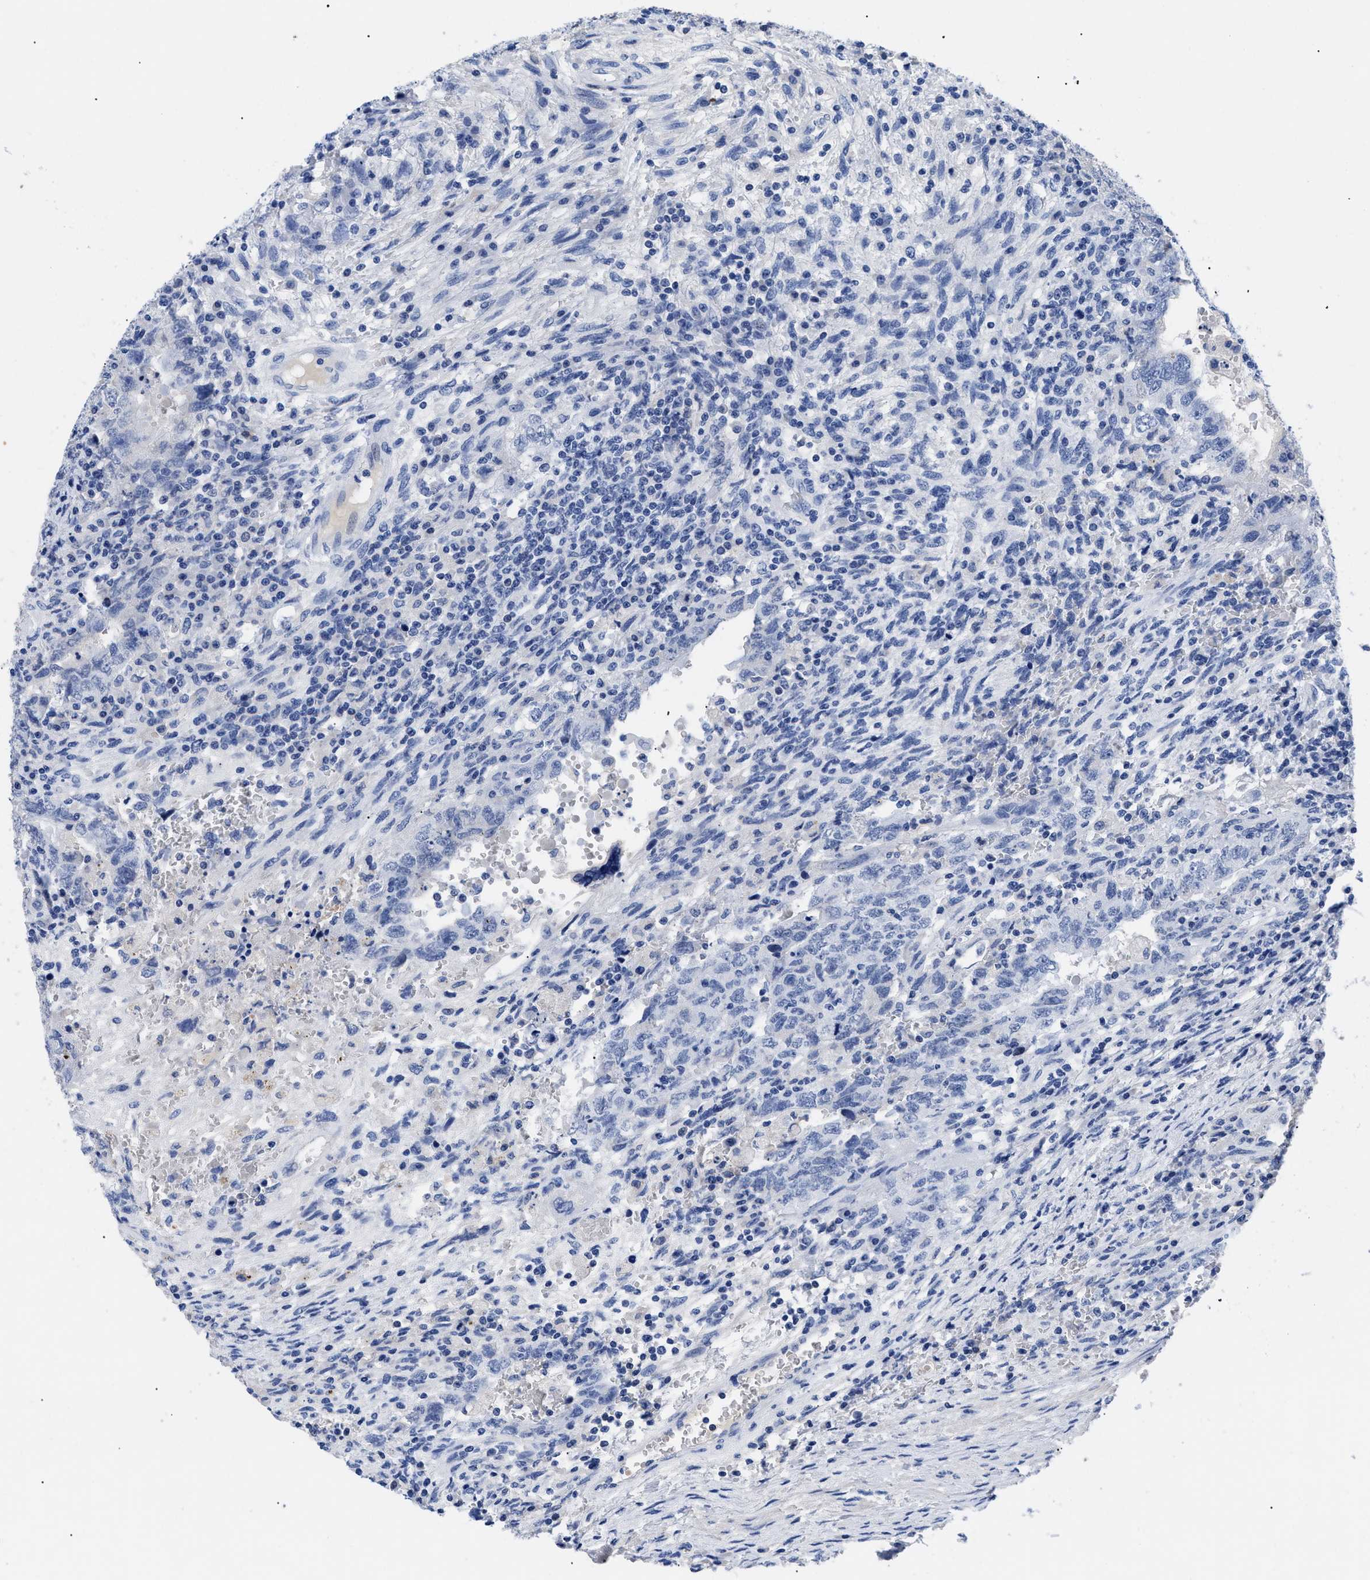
{"staining": {"intensity": "negative", "quantity": "none", "location": "none"}, "tissue": "testis cancer", "cell_type": "Tumor cells", "image_type": "cancer", "snomed": [{"axis": "morphology", "description": "Carcinoma, Embryonal, NOS"}, {"axis": "topography", "description": "Testis"}], "caption": "Embryonal carcinoma (testis) stained for a protein using immunohistochemistry shows no expression tumor cells.", "gene": "TMEM68", "patient": {"sex": "male", "age": 26}}